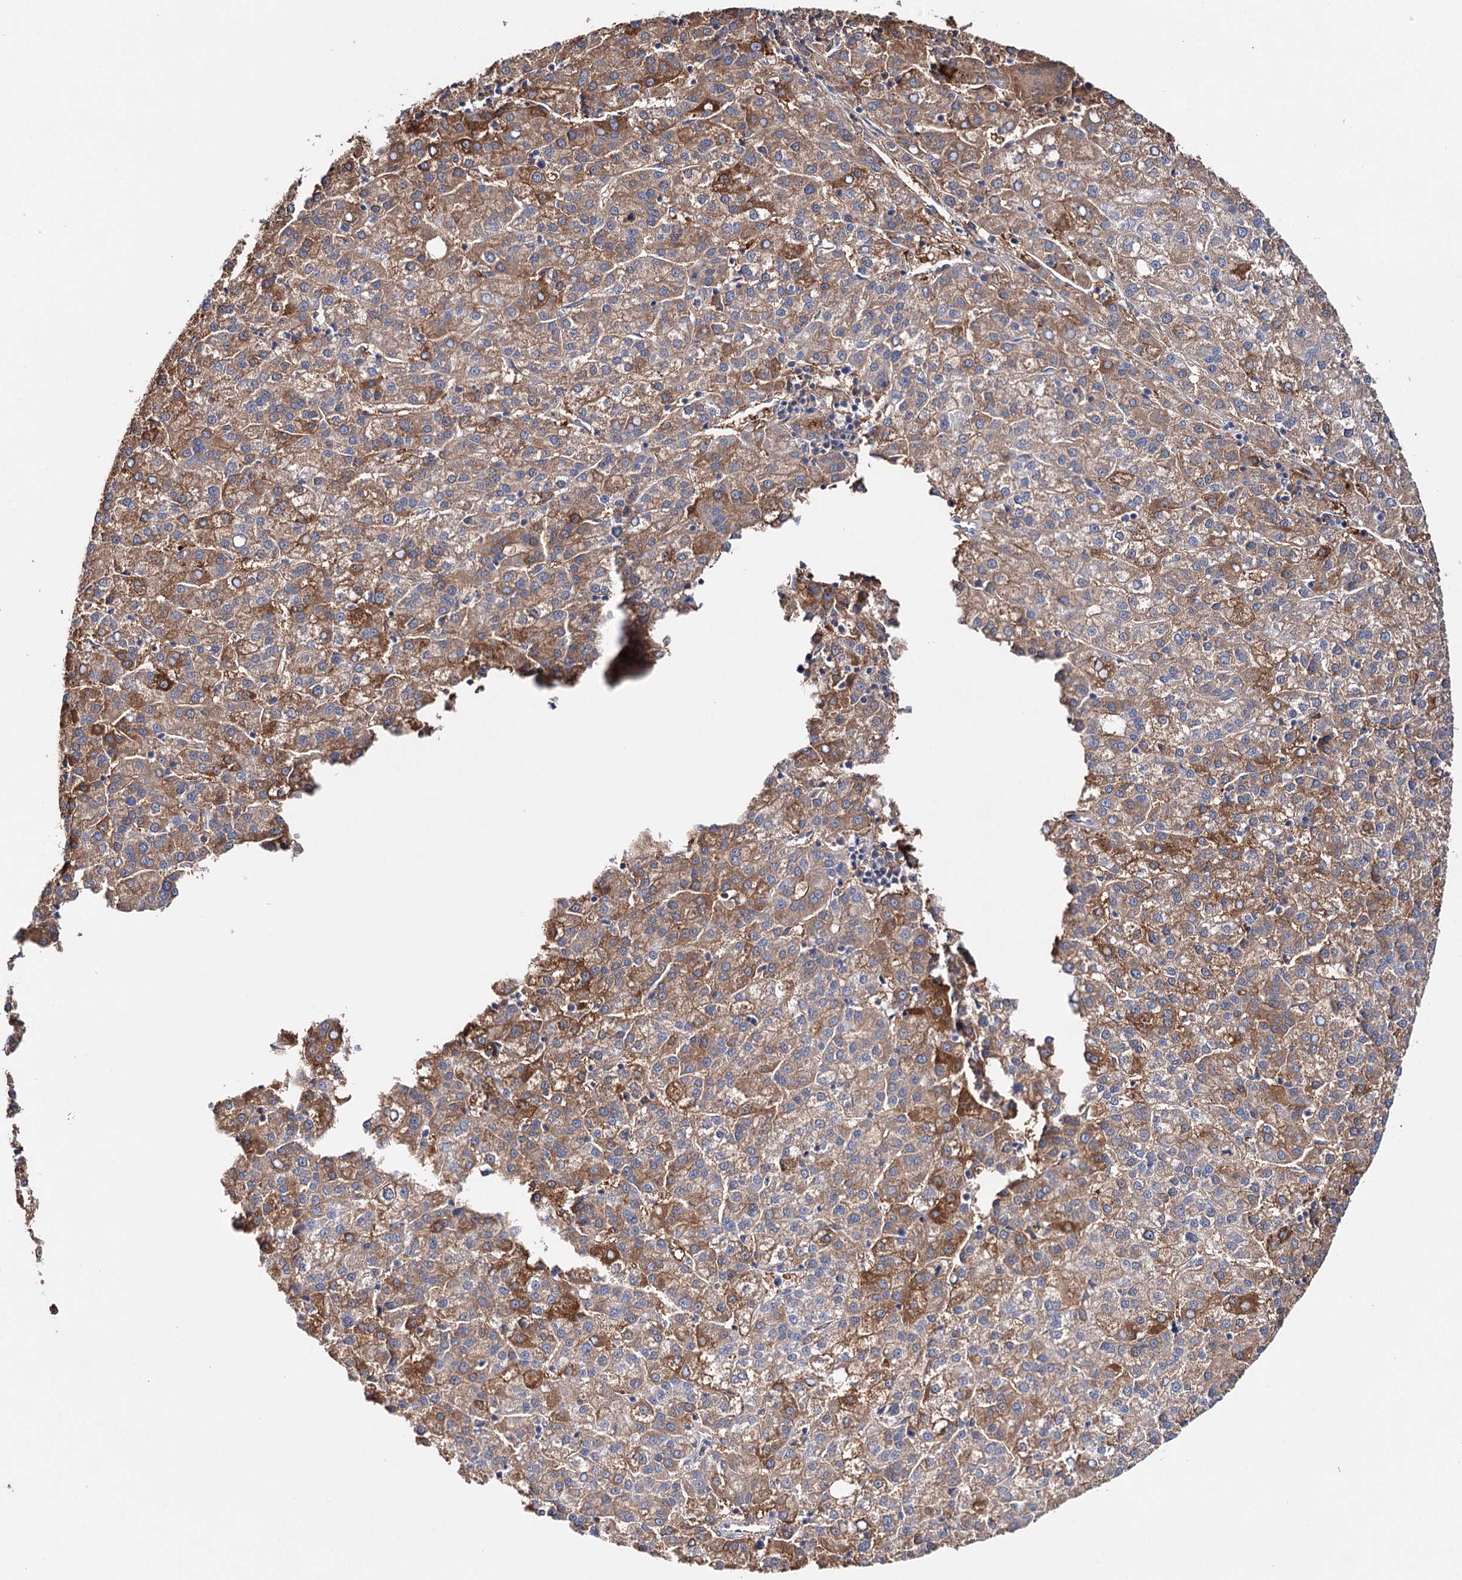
{"staining": {"intensity": "moderate", "quantity": ">75%", "location": "cytoplasmic/membranous"}, "tissue": "liver cancer", "cell_type": "Tumor cells", "image_type": "cancer", "snomed": [{"axis": "morphology", "description": "Carcinoma, Hepatocellular, NOS"}, {"axis": "topography", "description": "Liver"}], "caption": "Immunohistochemical staining of liver cancer reveals medium levels of moderate cytoplasmic/membranous staining in approximately >75% of tumor cells.", "gene": "CFAP46", "patient": {"sex": "female", "age": 58}}